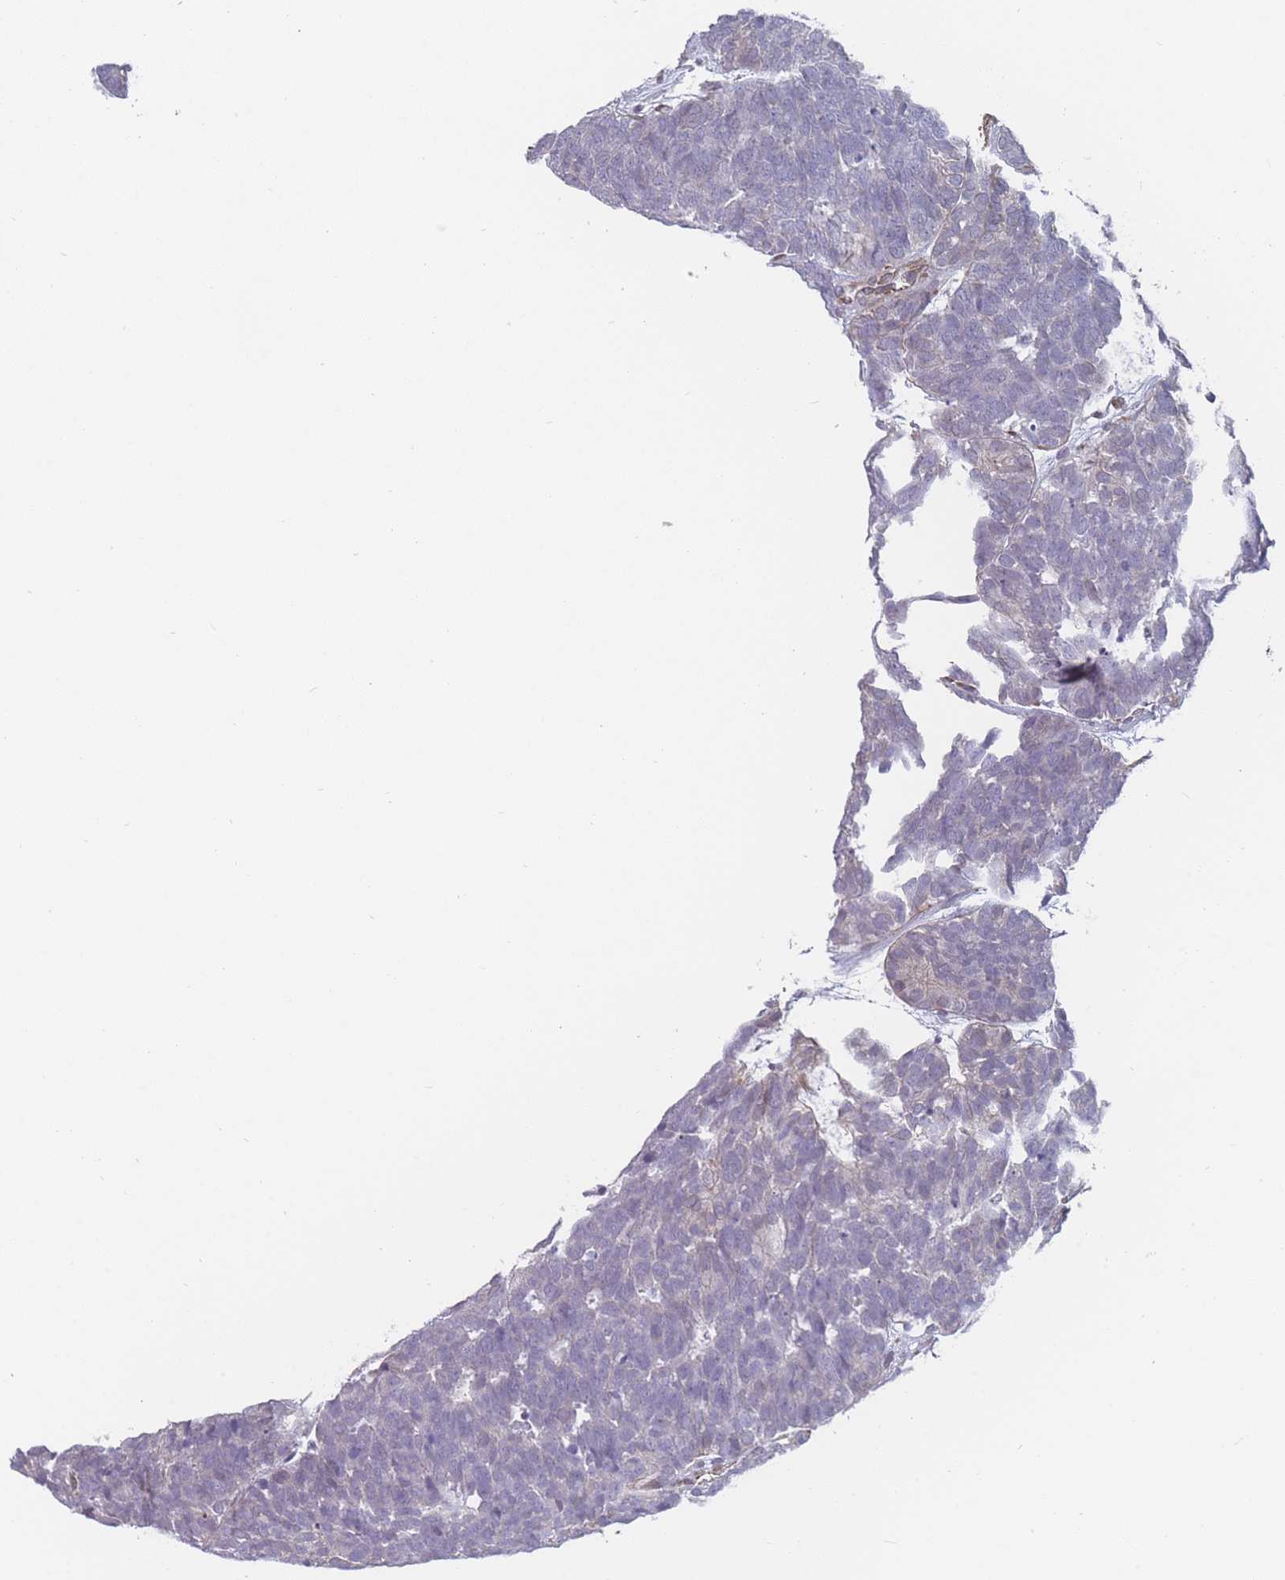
{"staining": {"intensity": "negative", "quantity": "none", "location": "none"}, "tissue": "head and neck cancer", "cell_type": "Tumor cells", "image_type": "cancer", "snomed": [{"axis": "morphology", "description": "Adenocarcinoma, NOS"}, {"axis": "topography", "description": "Head-Neck"}], "caption": "Protein analysis of head and neck cancer (adenocarcinoma) shows no significant expression in tumor cells.", "gene": "SLC1A6", "patient": {"sex": "female", "age": 81}}